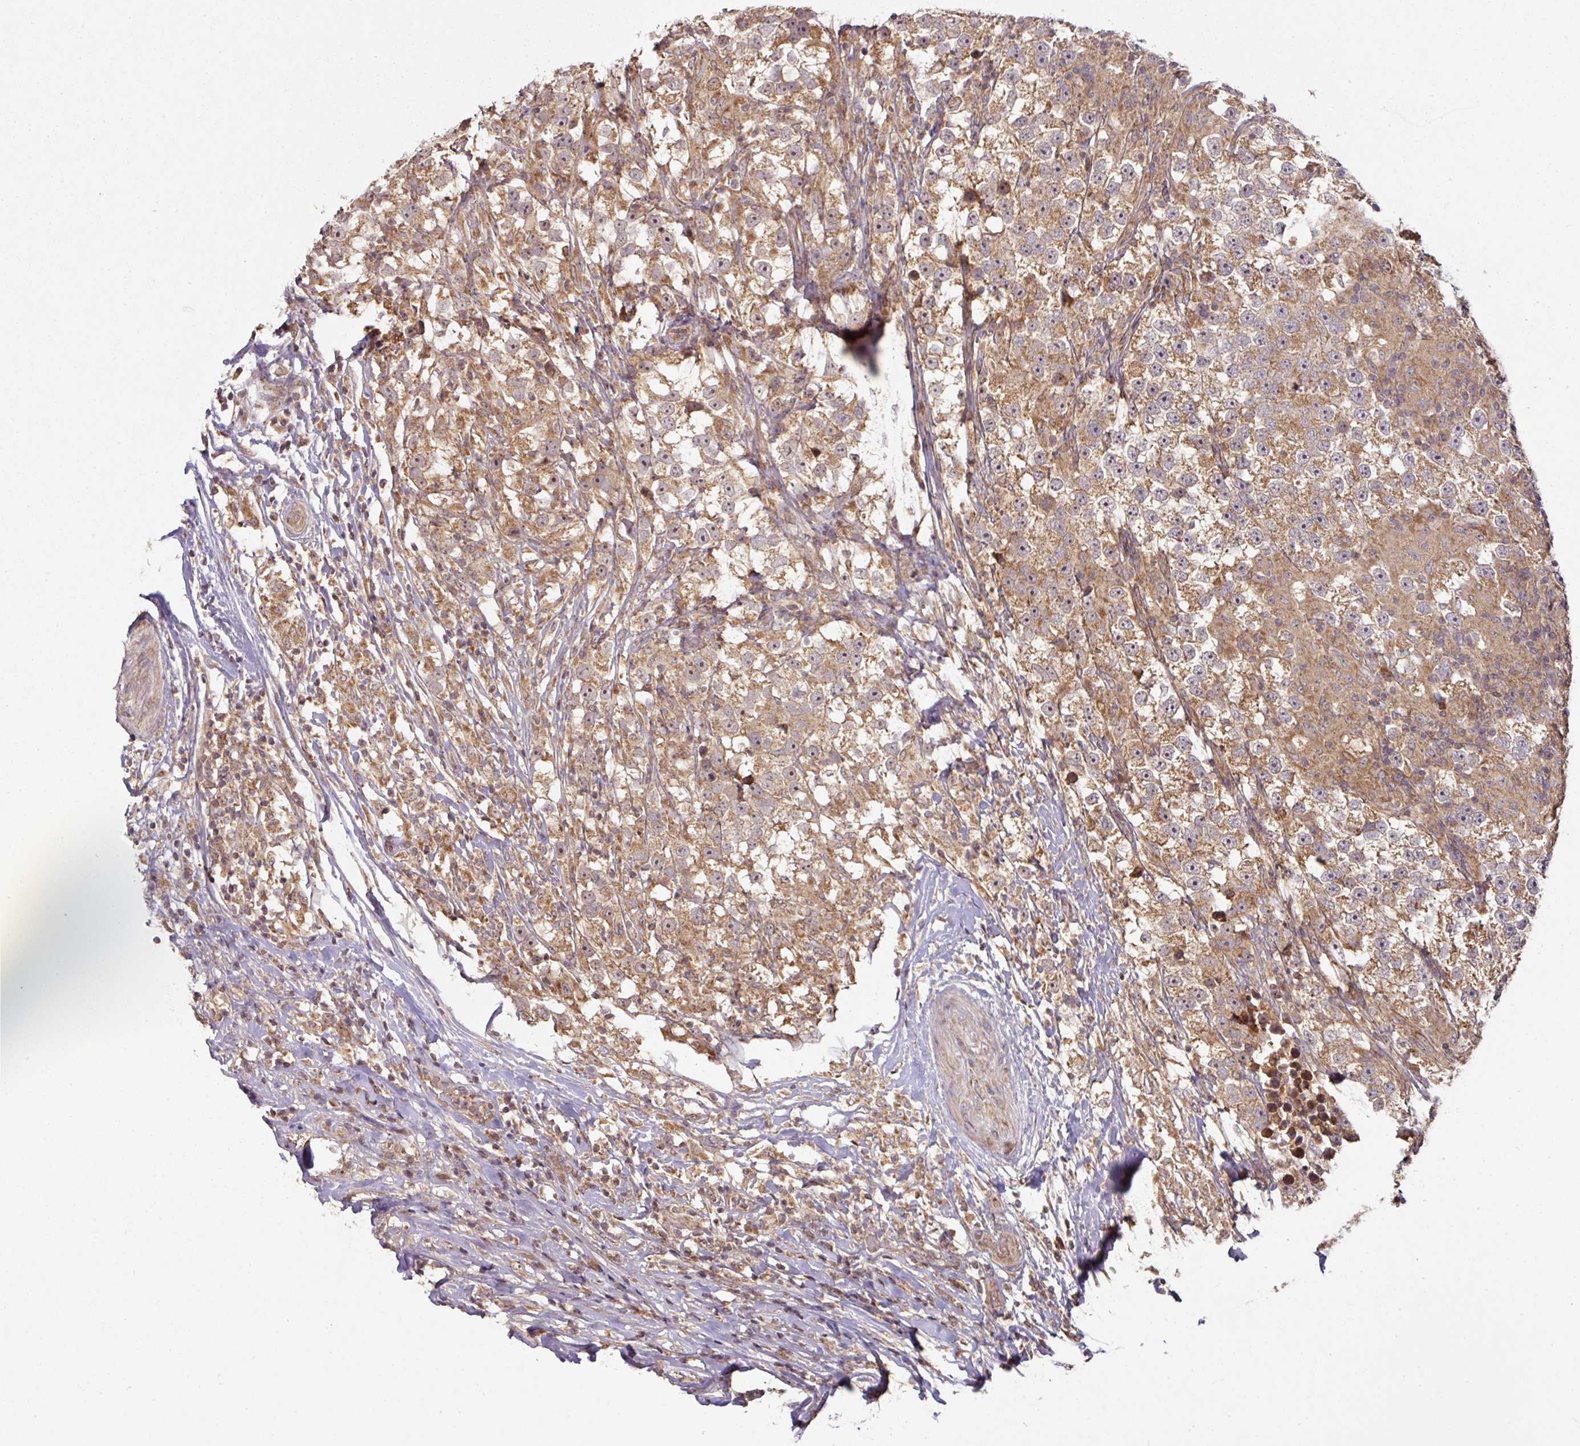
{"staining": {"intensity": "moderate", "quantity": ">75%", "location": "cytoplasmic/membranous"}, "tissue": "testis cancer", "cell_type": "Tumor cells", "image_type": "cancer", "snomed": [{"axis": "morphology", "description": "Seminoma, NOS"}, {"axis": "topography", "description": "Testis"}], "caption": "Testis cancer (seminoma) stained for a protein reveals moderate cytoplasmic/membranous positivity in tumor cells. (brown staining indicates protein expression, while blue staining denotes nuclei).", "gene": "MRRF", "patient": {"sex": "male", "age": 46}}